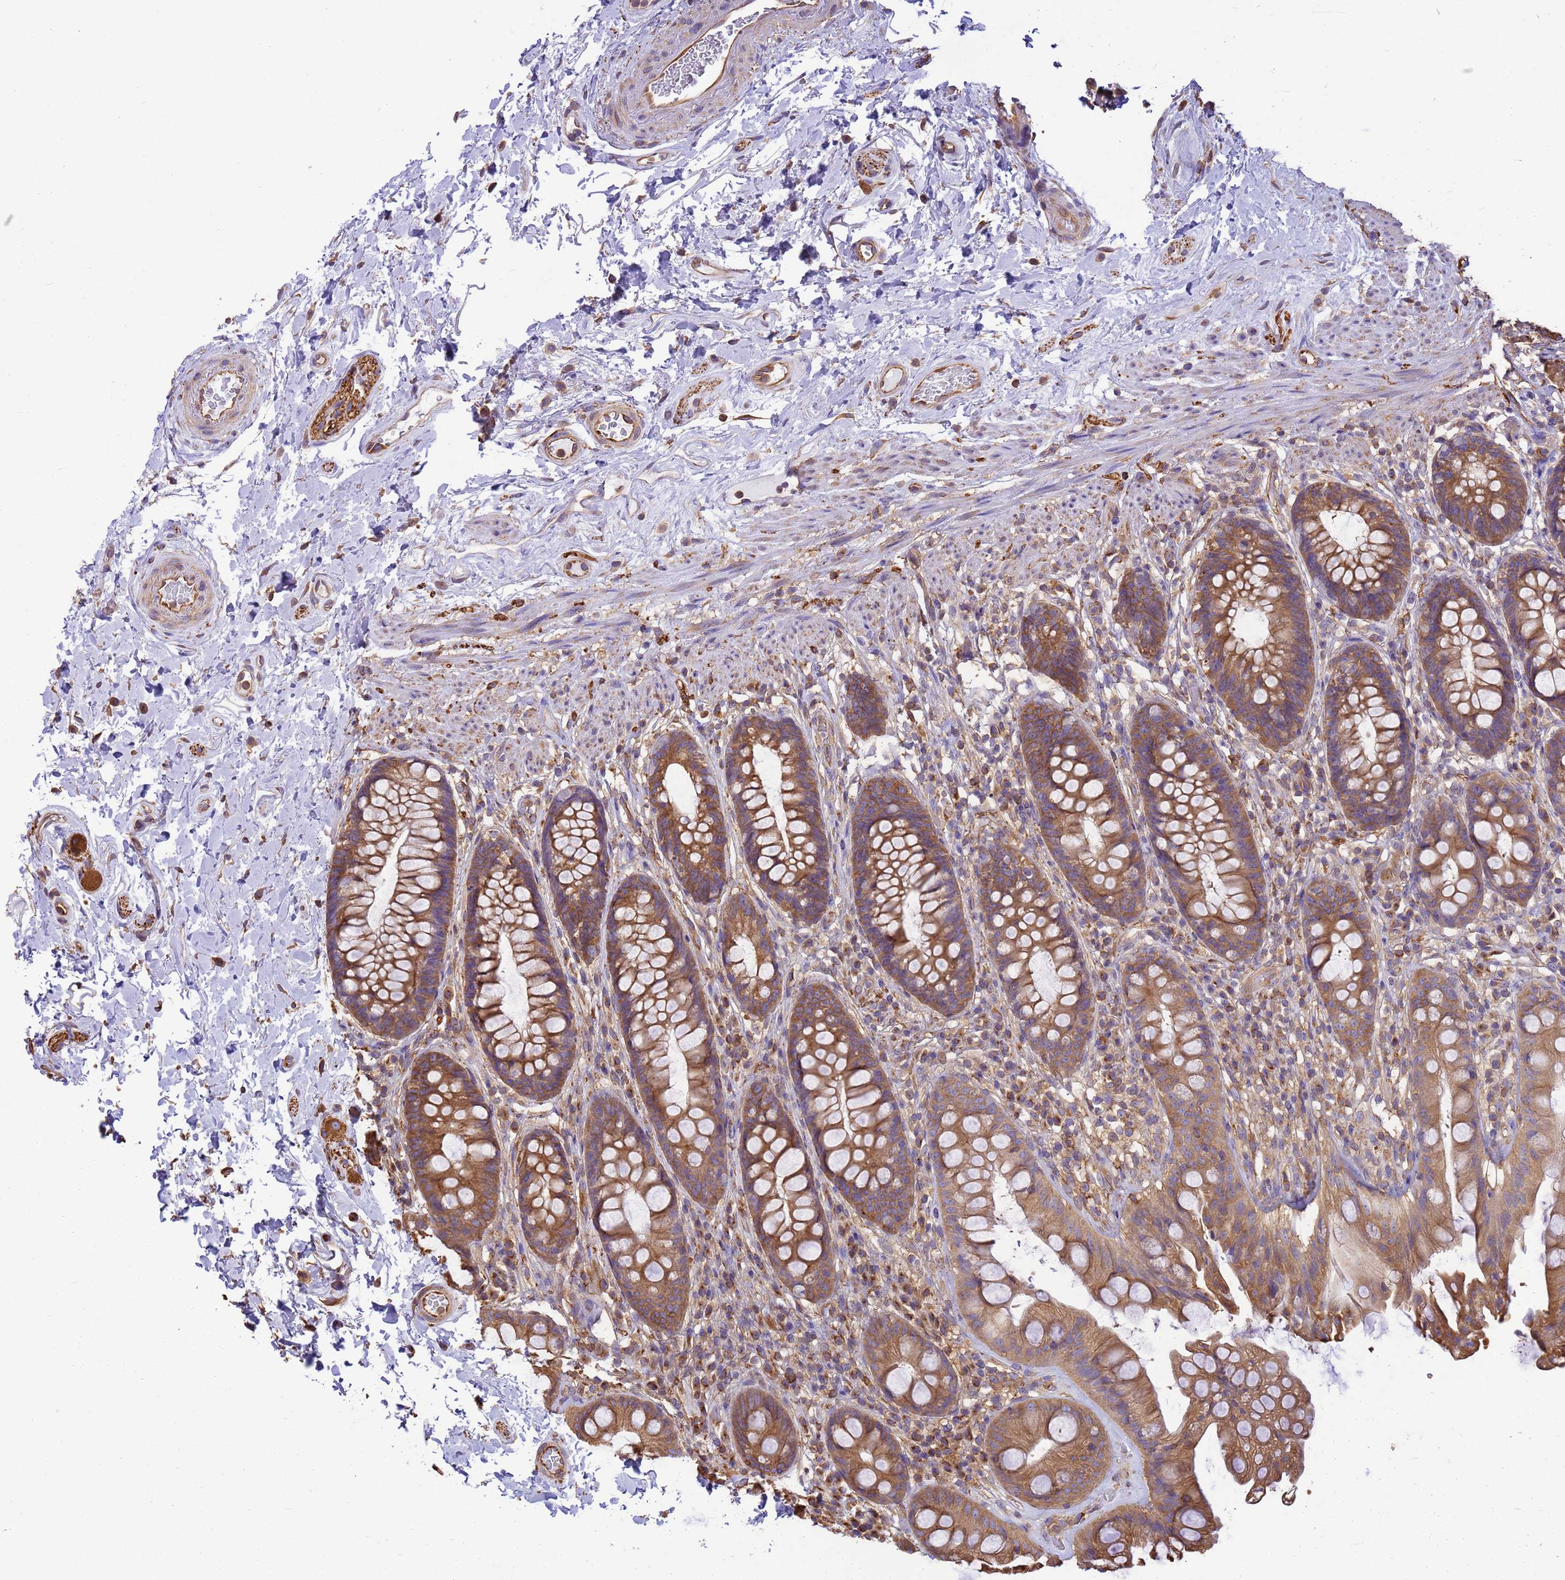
{"staining": {"intensity": "moderate", "quantity": ">75%", "location": "cytoplasmic/membranous"}, "tissue": "rectum", "cell_type": "Glandular cells", "image_type": "normal", "snomed": [{"axis": "morphology", "description": "Normal tissue, NOS"}, {"axis": "topography", "description": "Rectum"}], "caption": "Moderate cytoplasmic/membranous protein expression is identified in approximately >75% of glandular cells in rectum.", "gene": "ENSG00000198211", "patient": {"sex": "male", "age": 74}}